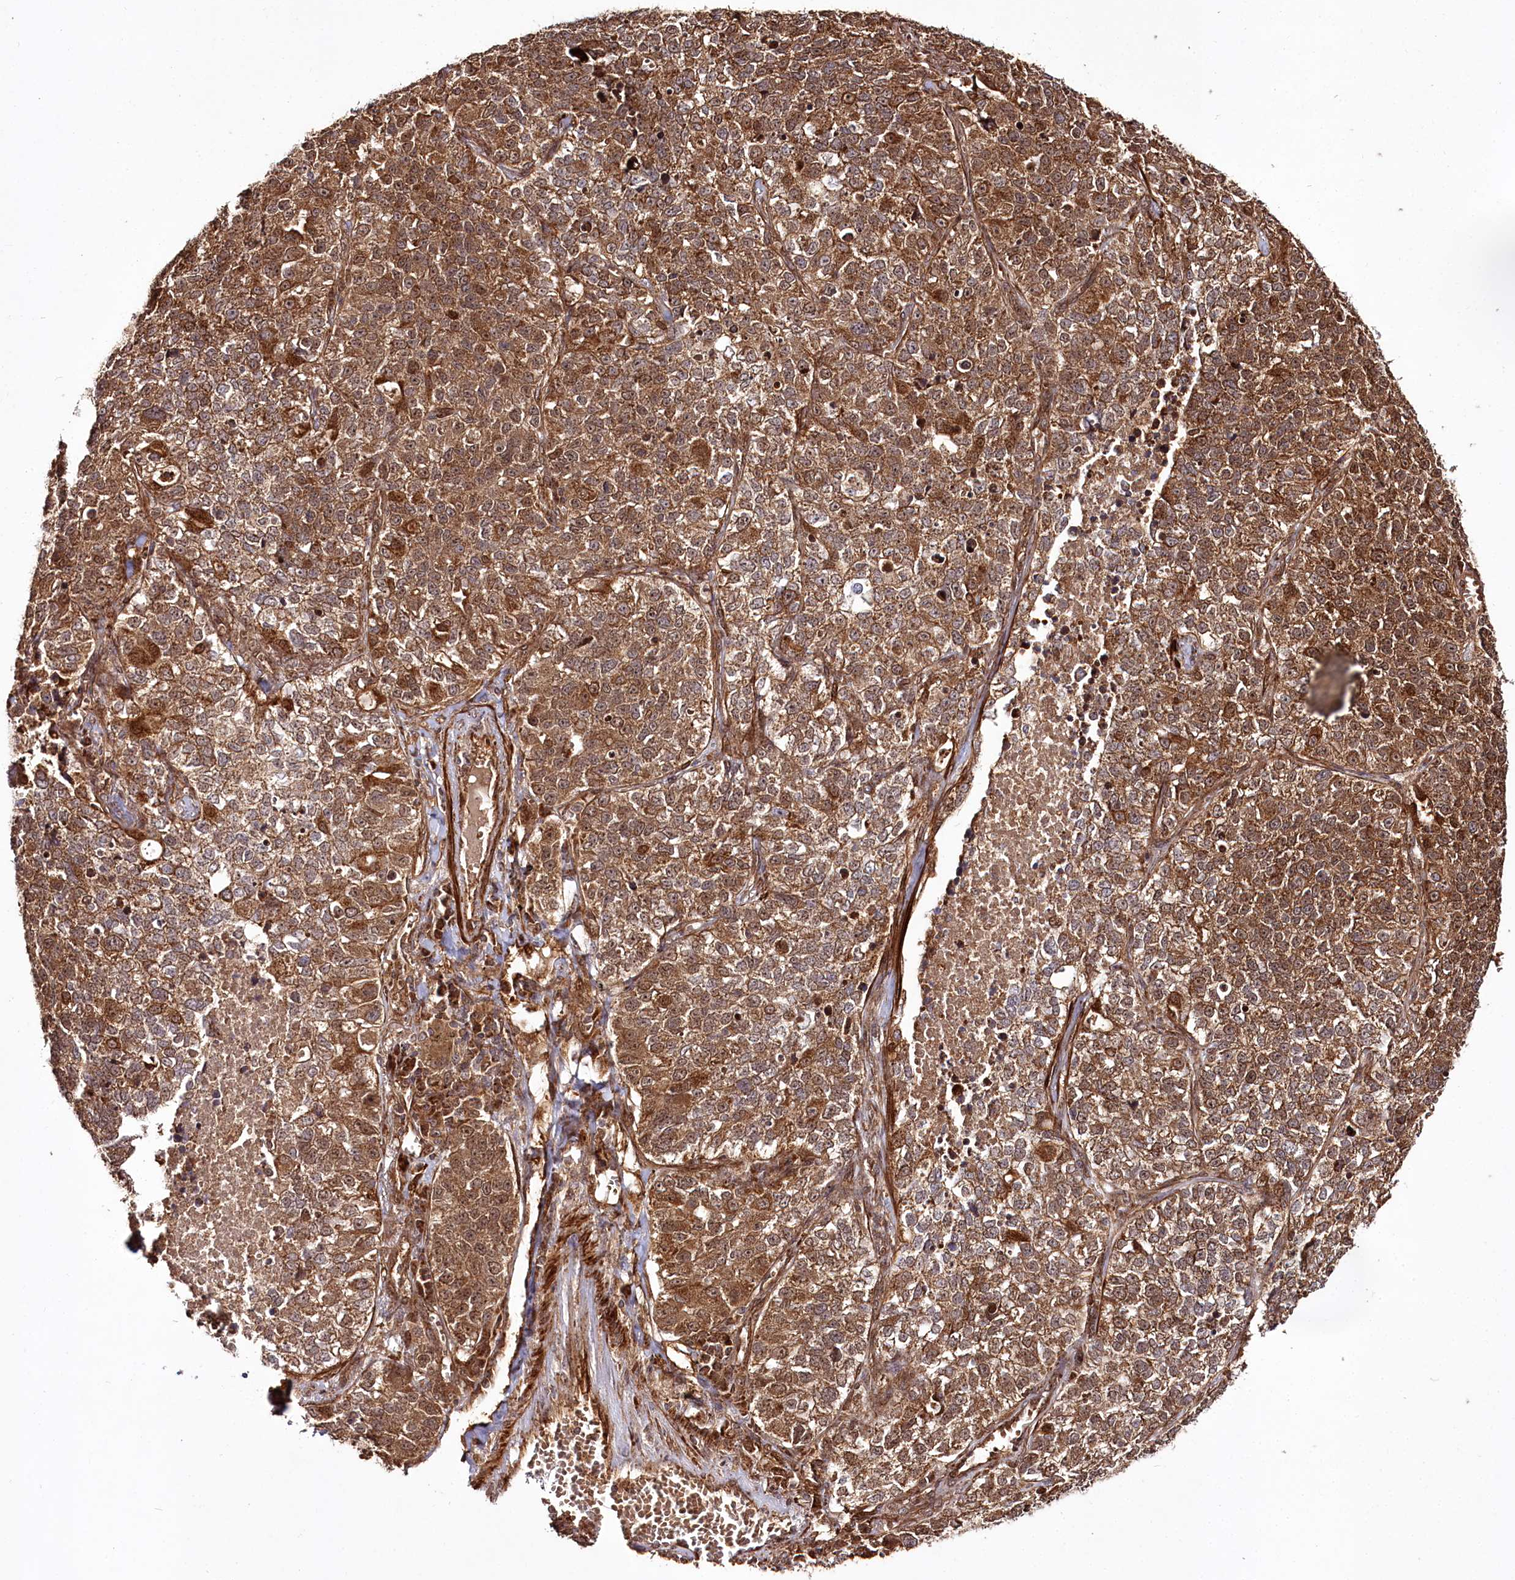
{"staining": {"intensity": "moderate", "quantity": ">75%", "location": "cytoplasmic/membranous"}, "tissue": "lung cancer", "cell_type": "Tumor cells", "image_type": "cancer", "snomed": [{"axis": "morphology", "description": "Adenocarcinoma, NOS"}, {"axis": "topography", "description": "Lung"}], "caption": "A histopathology image showing moderate cytoplasmic/membranous positivity in about >75% of tumor cells in lung cancer, as visualized by brown immunohistochemical staining.", "gene": "REXO2", "patient": {"sex": "male", "age": 49}}